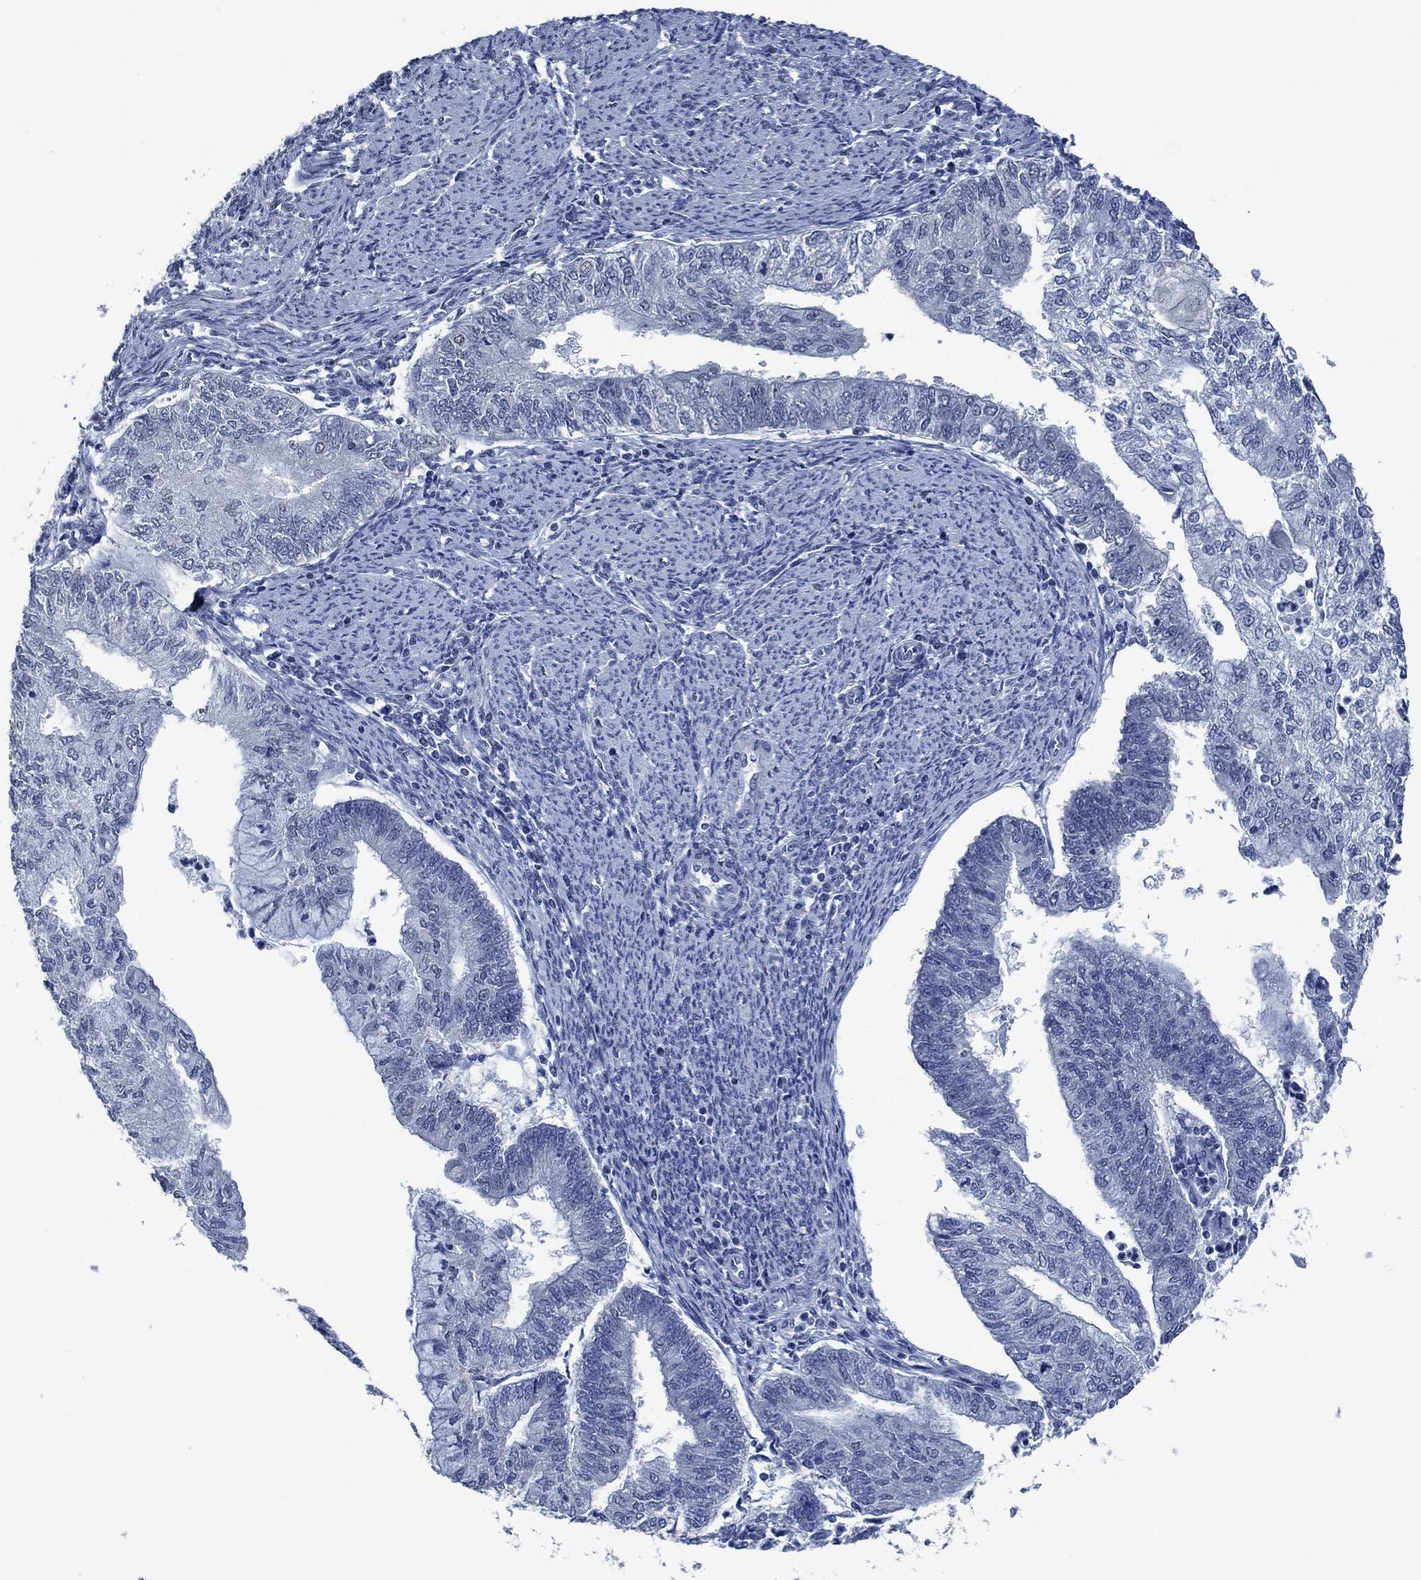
{"staining": {"intensity": "negative", "quantity": "none", "location": "none"}, "tissue": "endometrial cancer", "cell_type": "Tumor cells", "image_type": "cancer", "snomed": [{"axis": "morphology", "description": "Adenocarcinoma, NOS"}, {"axis": "topography", "description": "Endometrium"}], "caption": "Endometrial cancer (adenocarcinoma) stained for a protein using immunohistochemistry (IHC) displays no positivity tumor cells.", "gene": "OBSCN", "patient": {"sex": "female", "age": 59}}